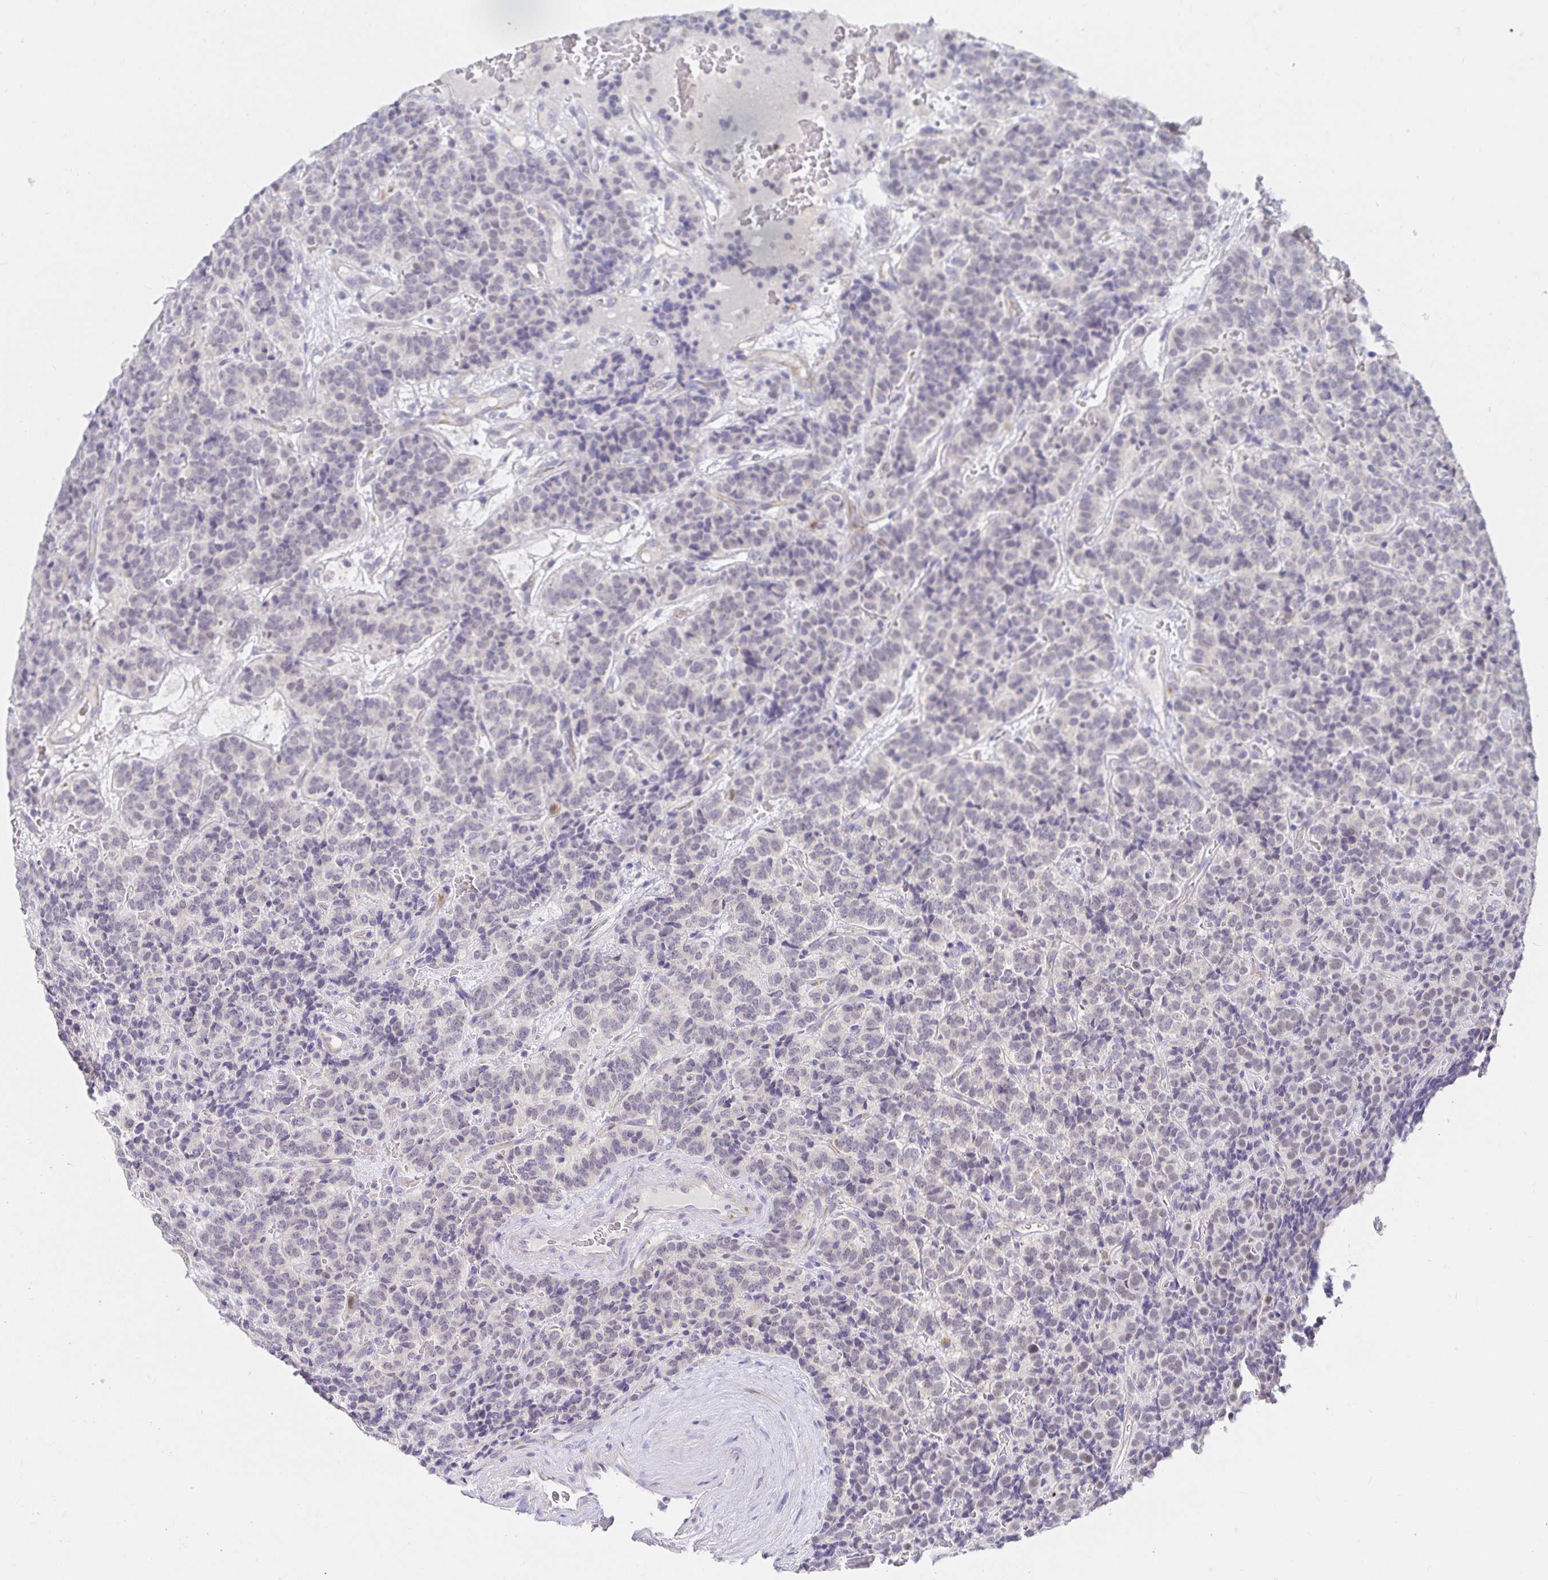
{"staining": {"intensity": "negative", "quantity": "none", "location": "none"}, "tissue": "carcinoid", "cell_type": "Tumor cells", "image_type": "cancer", "snomed": [{"axis": "morphology", "description": "Carcinoid, malignant, NOS"}, {"axis": "topography", "description": "Pancreas"}], "caption": "Tumor cells show no significant protein expression in malignant carcinoid. Brightfield microscopy of immunohistochemistry (IHC) stained with DAB (3,3'-diaminobenzidine) (brown) and hematoxylin (blue), captured at high magnification.", "gene": "PDX1", "patient": {"sex": "male", "age": 36}}